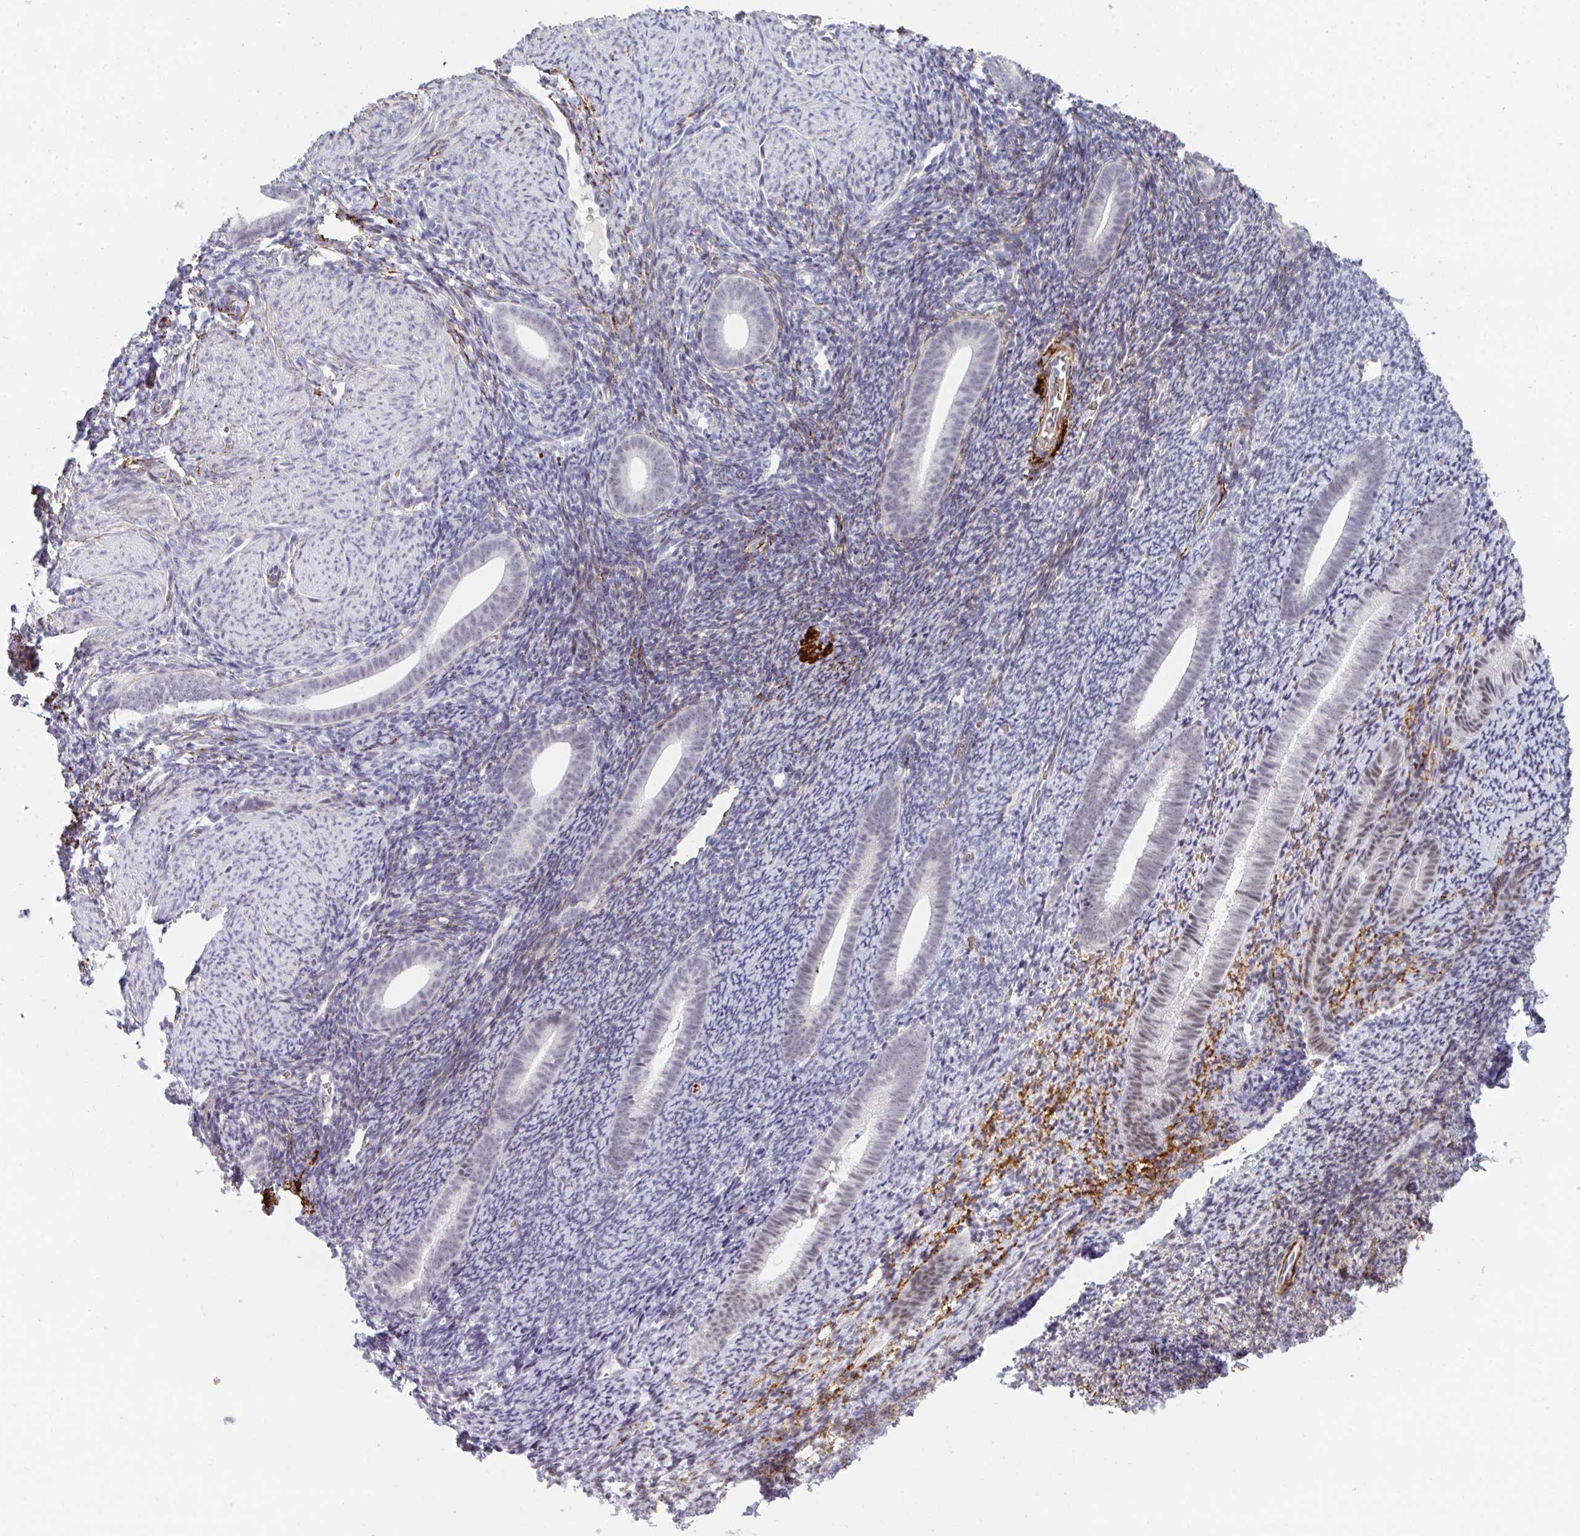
{"staining": {"intensity": "negative", "quantity": "none", "location": "none"}, "tissue": "endometrium", "cell_type": "Cells in endometrial stroma", "image_type": "normal", "snomed": [{"axis": "morphology", "description": "Normal tissue, NOS"}, {"axis": "topography", "description": "Endometrium"}], "caption": "Photomicrograph shows no protein staining in cells in endometrial stroma of benign endometrium. (DAB immunohistochemistry (IHC) visualized using brightfield microscopy, high magnification).", "gene": "TNMD", "patient": {"sex": "female", "age": 39}}